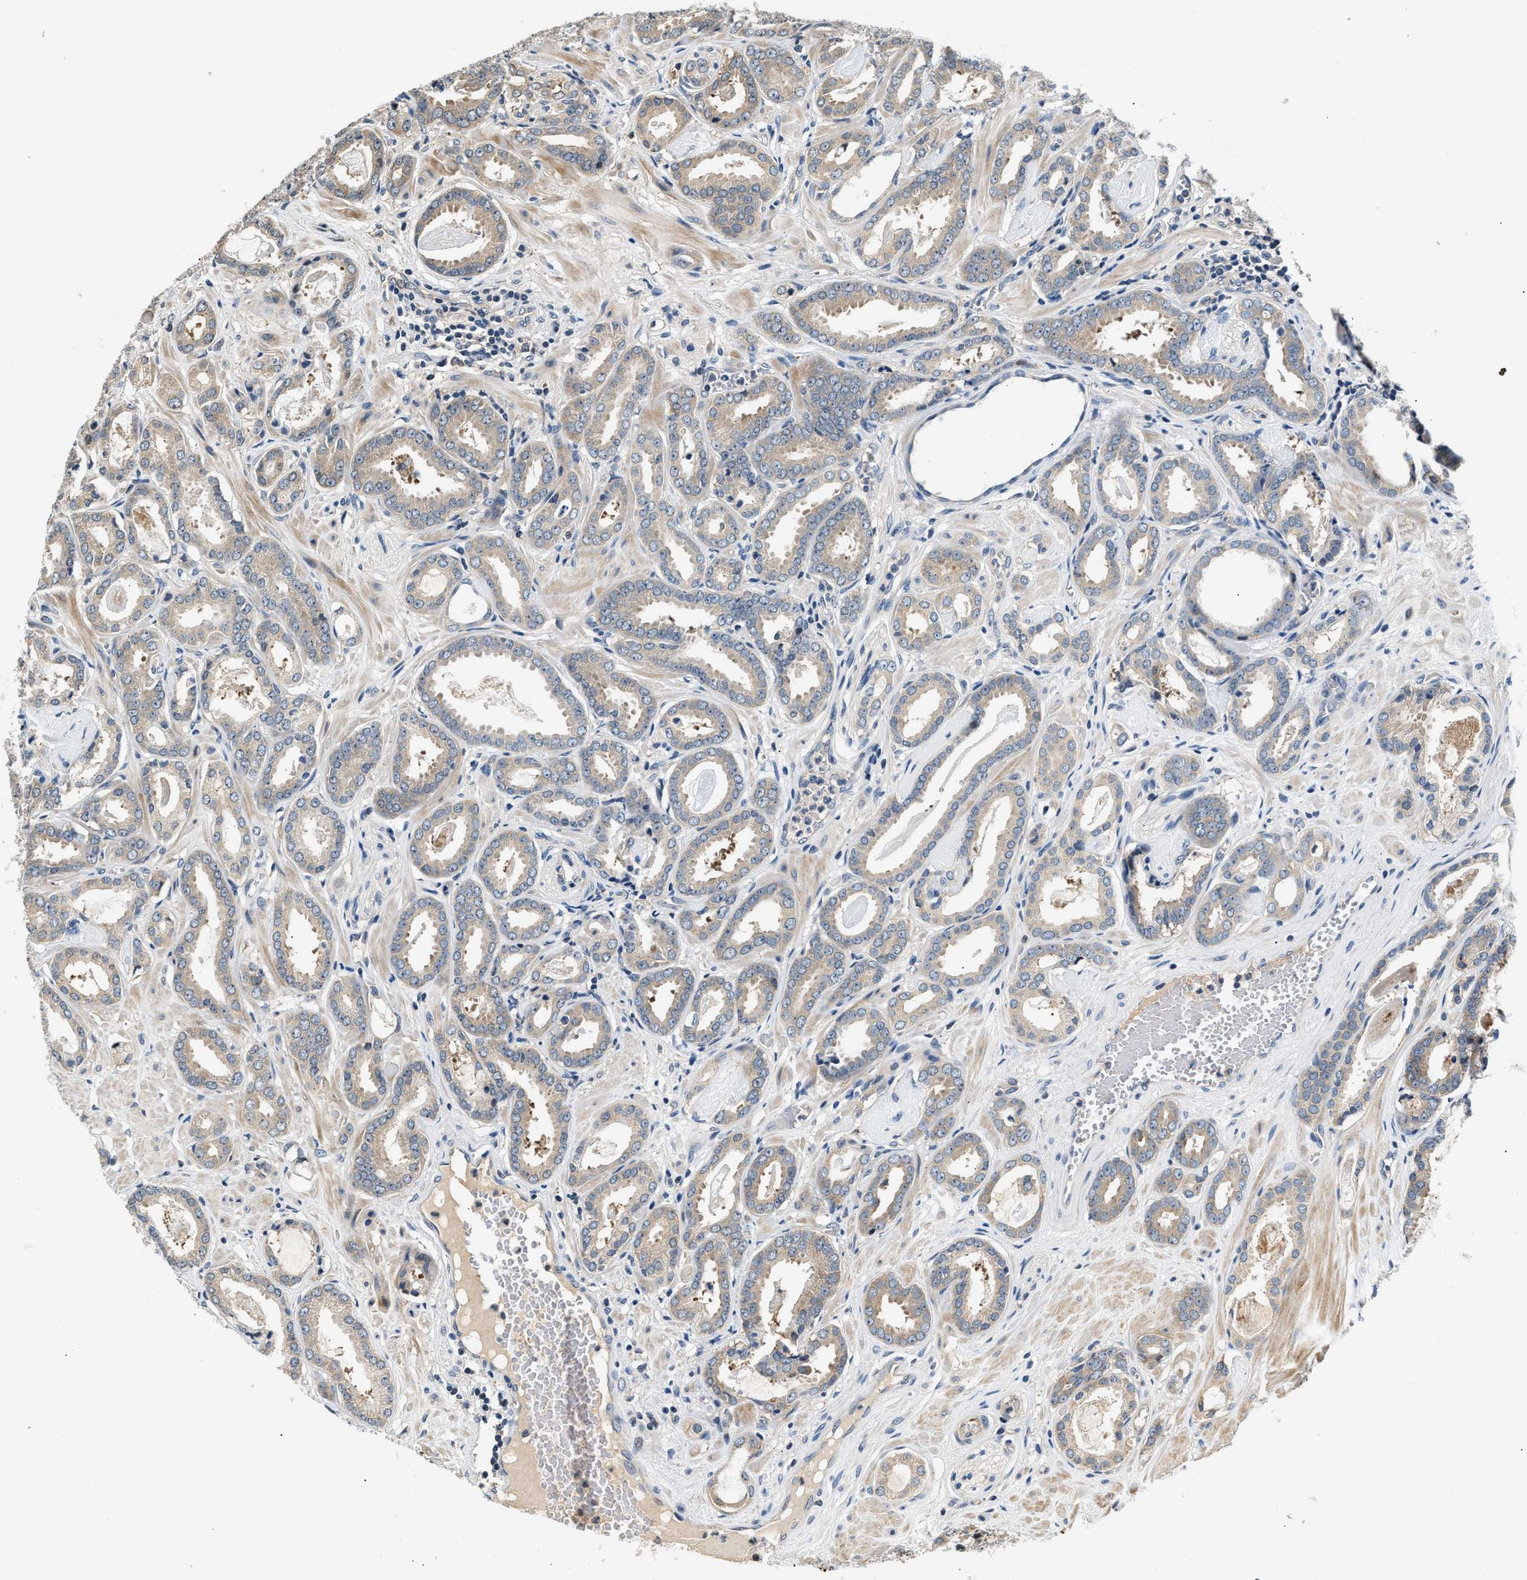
{"staining": {"intensity": "weak", "quantity": "<25%", "location": "cytoplasmic/membranous"}, "tissue": "prostate cancer", "cell_type": "Tumor cells", "image_type": "cancer", "snomed": [{"axis": "morphology", "description": "Adenocarcinoma, Low grade"}, {"axis": "topography", "description": "Prostate"}], "caption": "IHC micrograph of human prostate cancer (adenocarcinoma (low-grade)) stained for a protein (brown), which demonstrates no positivity in tumor cells. (DAB (3,3'-diaminobenzidine) immunohistochemistry visualized using brightfield microscopy, high magnification).", "gene": "TUT7", "patient": {"sex": "male", "age": 53}}